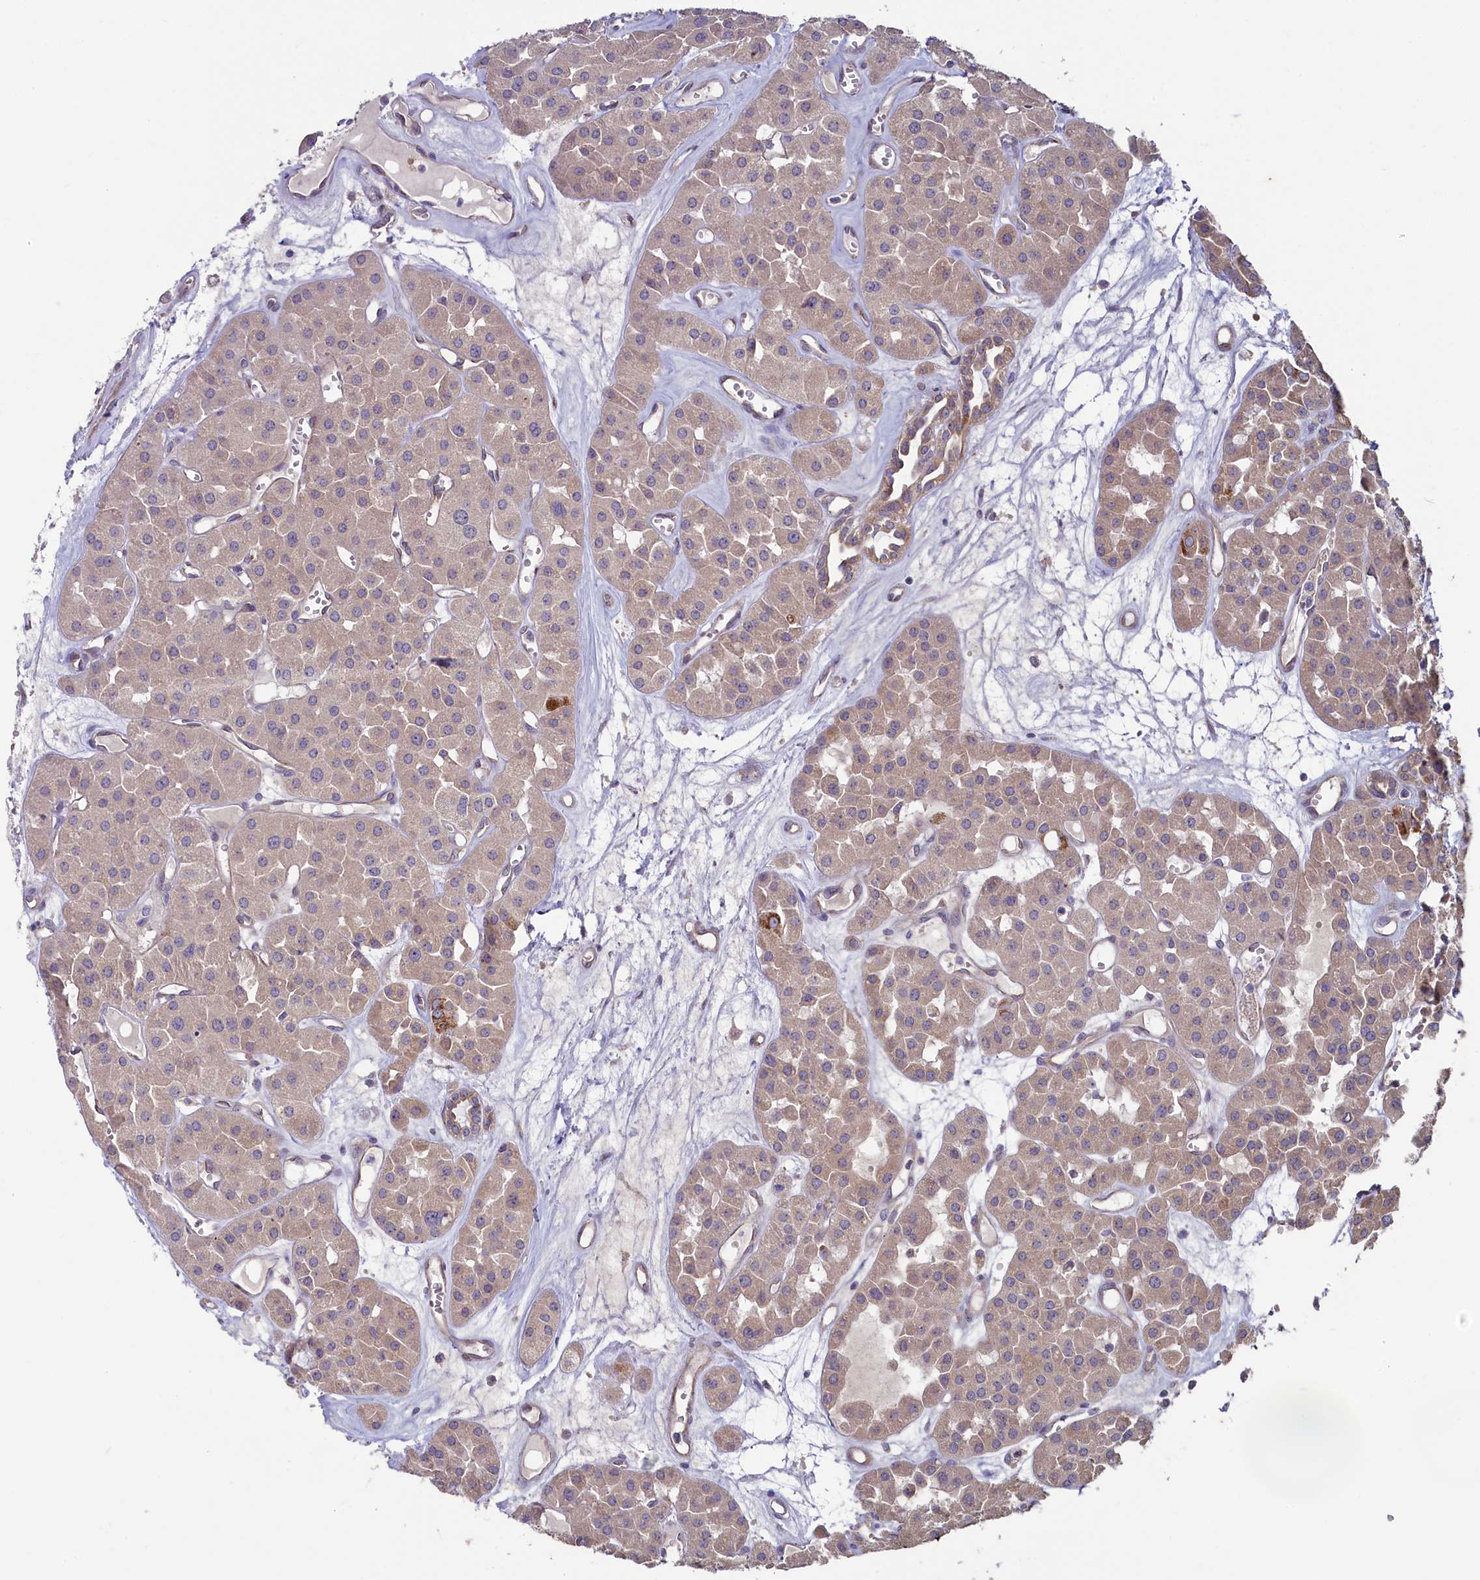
{"staining": {"intensity": "weak", "quantity": "25%-75%", "location": "cytoplasmic/membranous"}, "tissue": "renal cancer", "cell_type": "Tumor cells", "image_type": "cancer", "snomed": [{"axis": "morphology", "description": "Carcinoma, NOS"}, {"axis": "topography", "description": "Kidney"}], "caption": "Tumor cells demonstrate low levels of weak cytoplasmic/membranous positivity in approximately 25%-75% of cells in human renal carcinoma. Immunohistochemistry (ihc) stains the protein of interest in brown and the nuclei are stained blue.", "gene": "SPATA2L", "patient": {"sex": "female", "age": 75}}